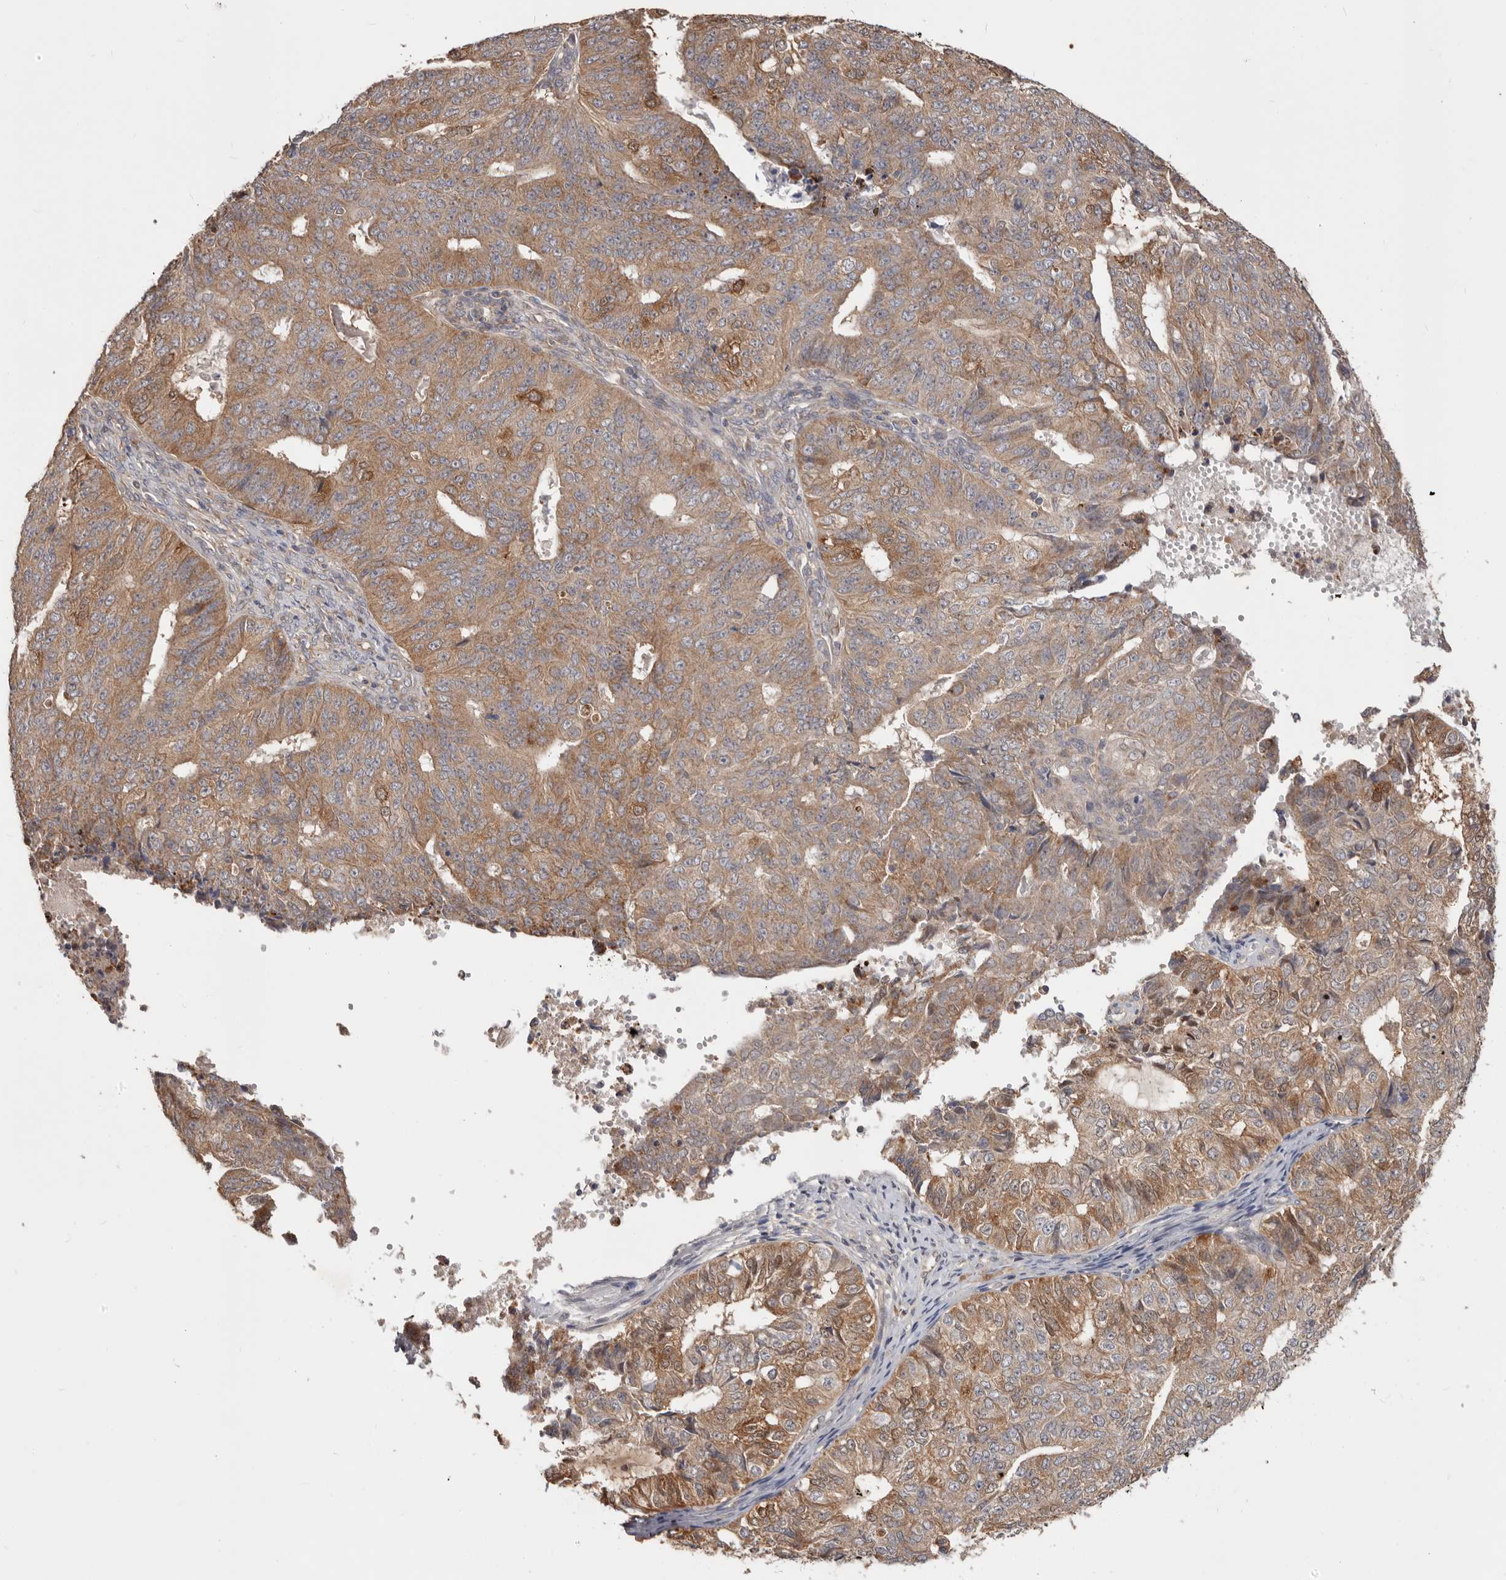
{"staining": {"intensity": "moderate", "quantity": ">75%", "location": "cytoplasmic/membranous"}, "tissue": "endometrial cancer", "cell_type": "Tumor cells", "image_type": "cancer", "snomed": [{"axis": "morphology", "description": "Adenocarcinoma, NOS"}, {"axis": "topography", "description": "Endometrium"}], "caption": "A high-resolution image shows immunohistochemistry (IHC) staining of endometrial adenocarcinoma, which displays moderate cytoplasmic/membranous positivity in about >75% of tumor cells.", "gene": "LRP6", "patient": {"sex": "female", "age": 32}}